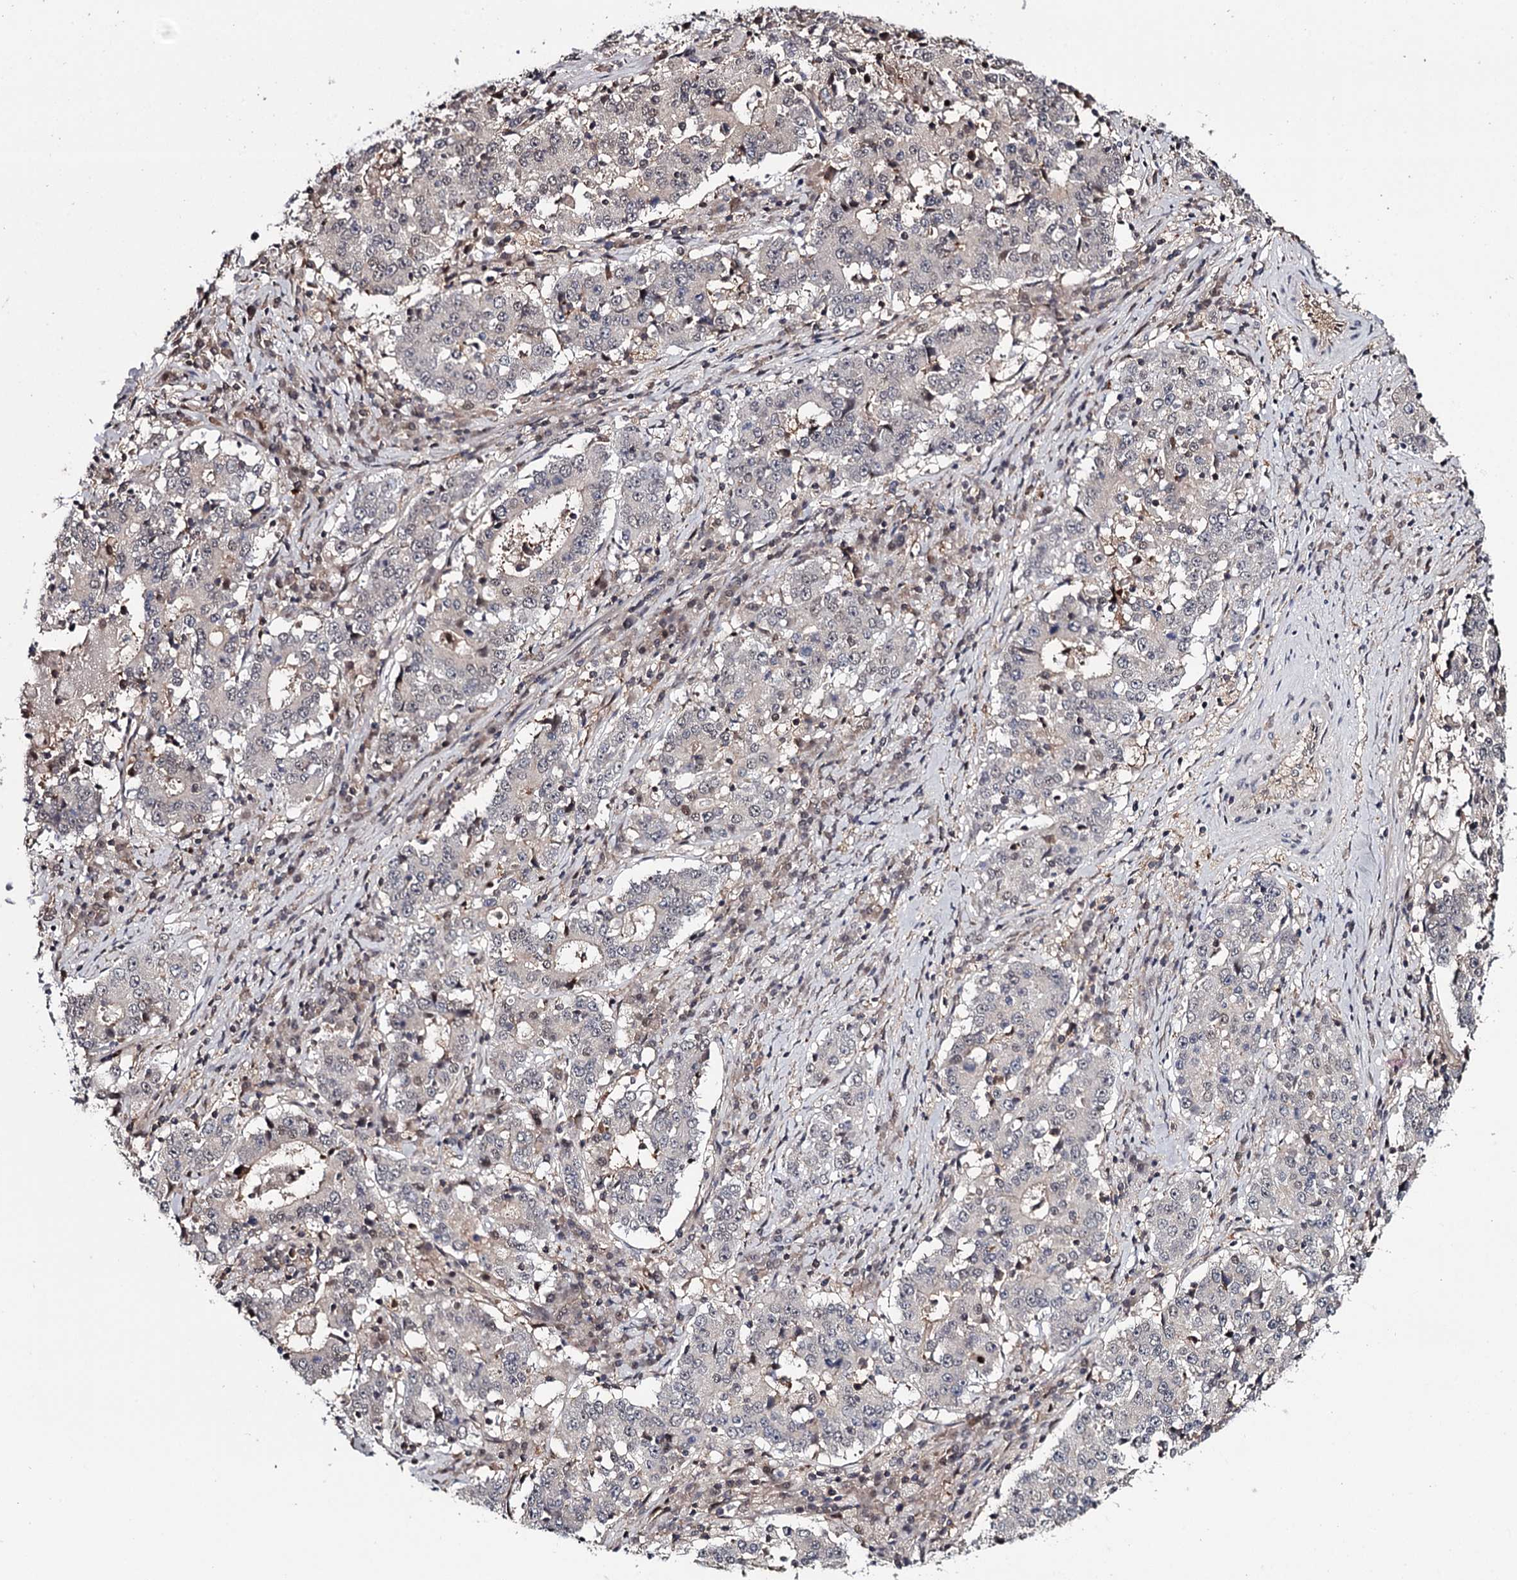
{"staining": {"intensity": "weak", "quantity": "<25%", "location": "nuclear"}, "tissue": "stomach cancer", "cell_type": "Tumor cells", "image_type": "cancer", "snomed": [{"axis": "morphology", "description": "Adenocarcinoma, NOS"}, {"axis": "topography", "description": "Stomach"}], "caption": "Stomach cancer (adenocarcinoma) was stained to show a protein in brown. There is no significant staining in tumor cells.", "gene": "GTSF1", "patient": {"sex": "male", "age": 59}}